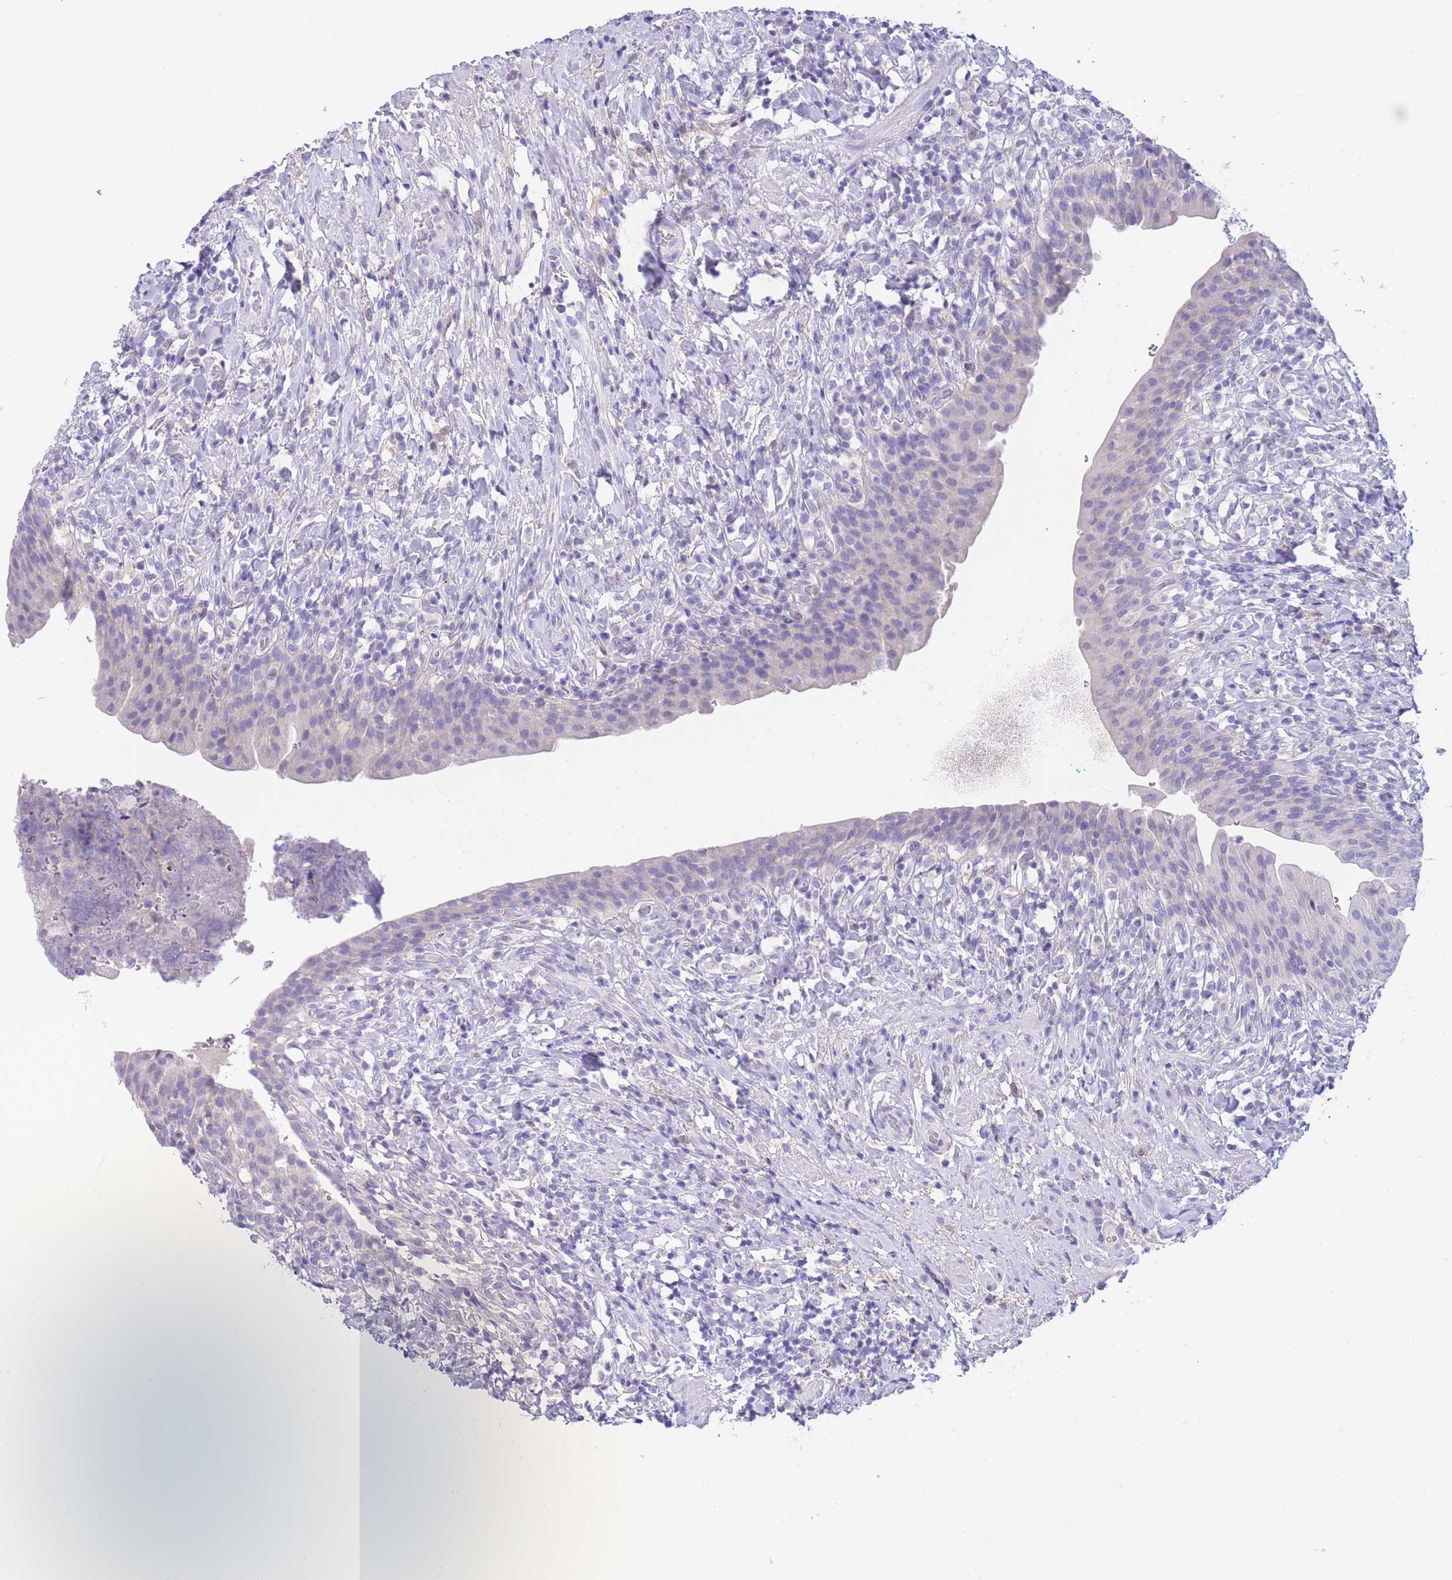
{"staining": {"intensity": "negative", "quantity": "none", "location": "none"}, "tissue": "urinary bladder", "cell_type": "Urothelial cells", "image_type": "normal", "snomed": [{"axis": "morphology", "description": "Normal tissue, NOS"}, {"axis": "morphology", "description": "Inflammation, NOS"}, {"axis": "topography", "description": "Urinary bladder"}], "caption": "Photomicrograph shows no significant protein expression in urothelial cells of unremarkable urinary bladder. The staining is performed using DAB brown chromogen with nuclei counter-stained in using hematoxylin.", "gene": "PCDHB3", "patient": {"sex": "male", "age": 64}}